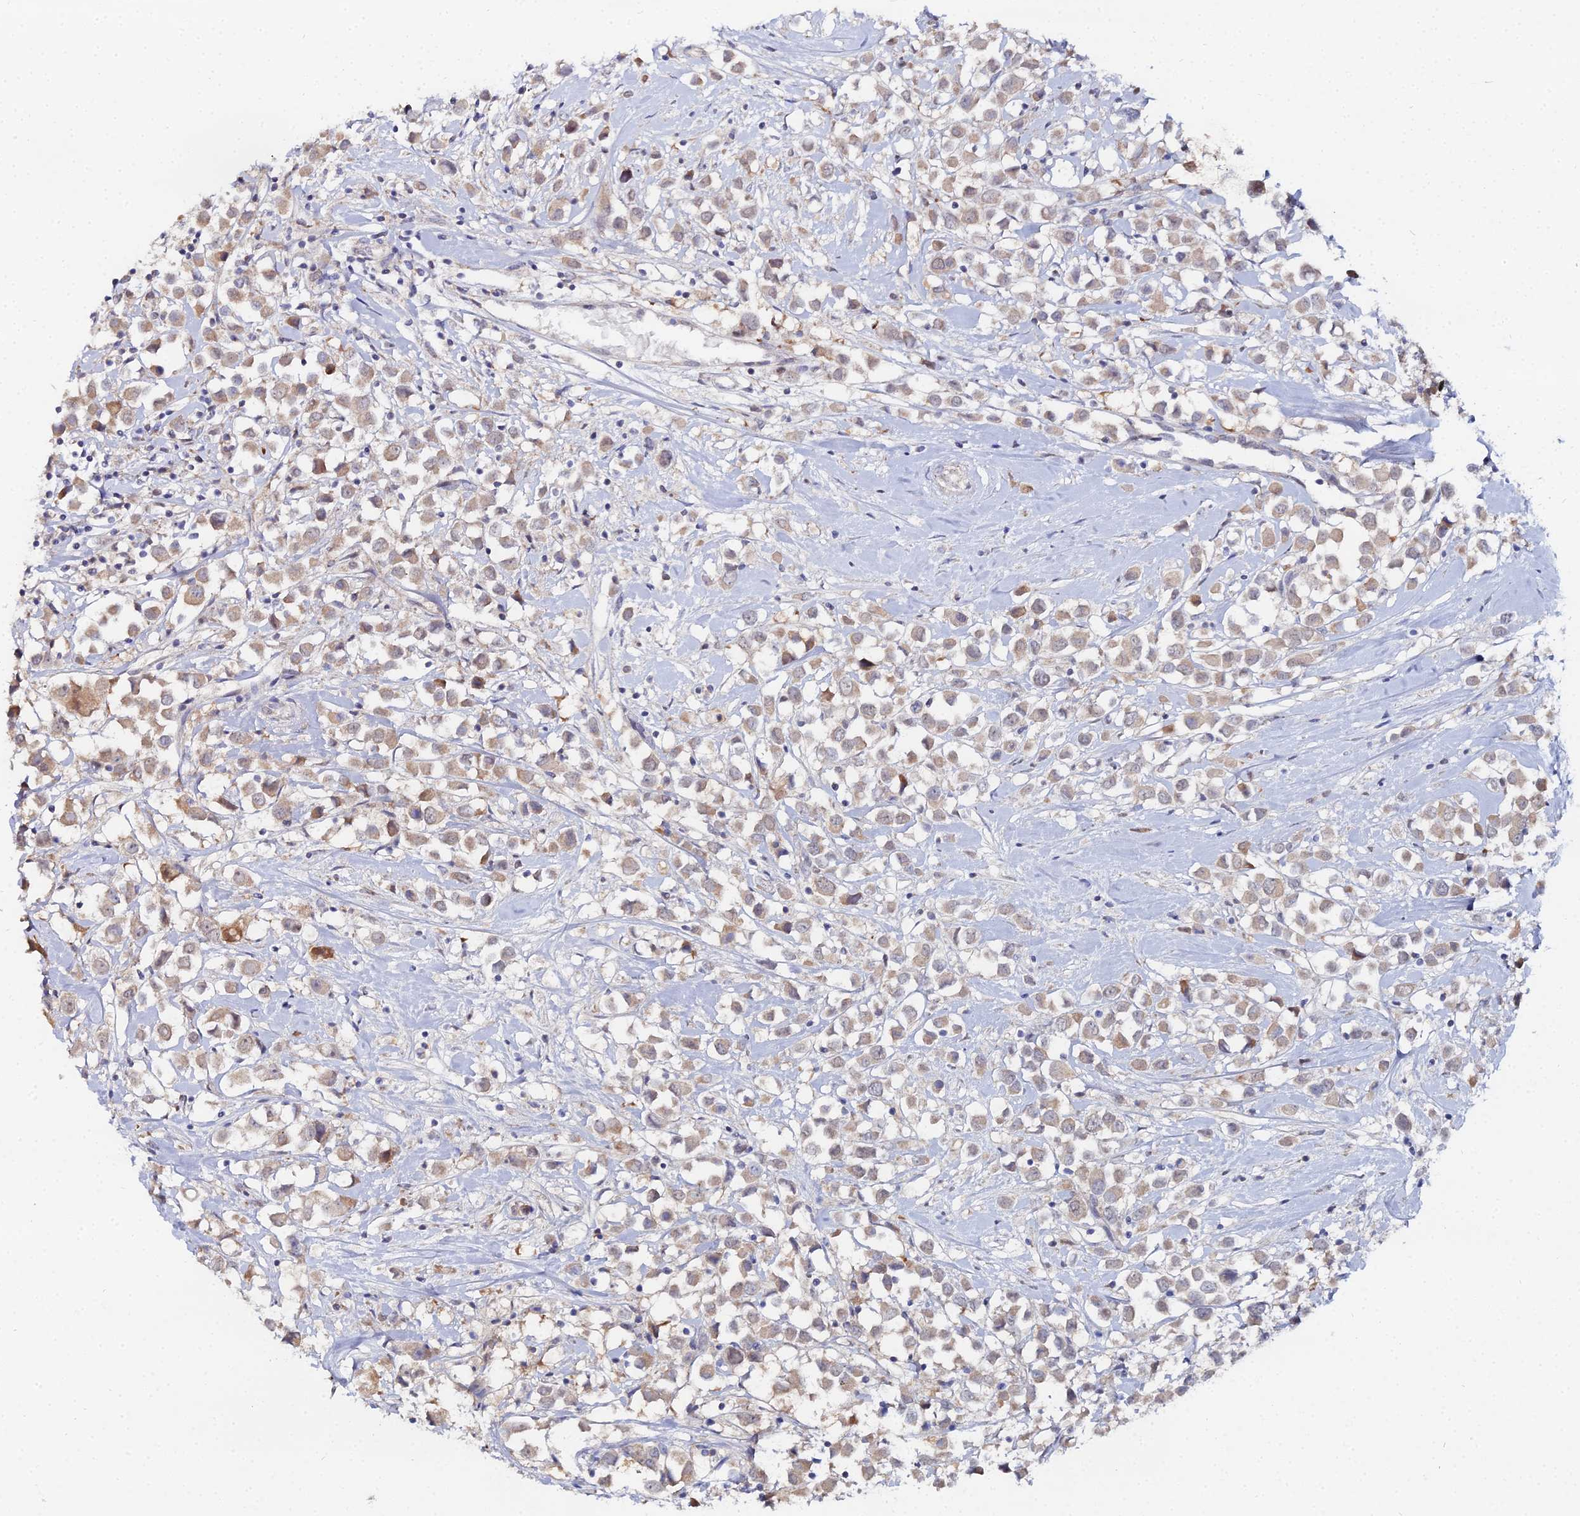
{"staining": {"intensity": "weak", "quantity": "25%-75%", "location": "cytoplasmic/membranous"}, "tissue": "breast cancer", "cell_type": "Tumor cells", "image_type": "cancer", "snomed": [{"axis": "morphology", "description": "Duct carcinoma"}, {"axis": "topography", "description": "Breast"}], "caption": "Tumor cells demonstrate low levels of weak cytoplasmic/membranous positivity in approximately 25%-75% of cells in human breast invasive ductal carcinoma.", "gene": "THAP4", "patient": {"sex": "female", "age": 61}}